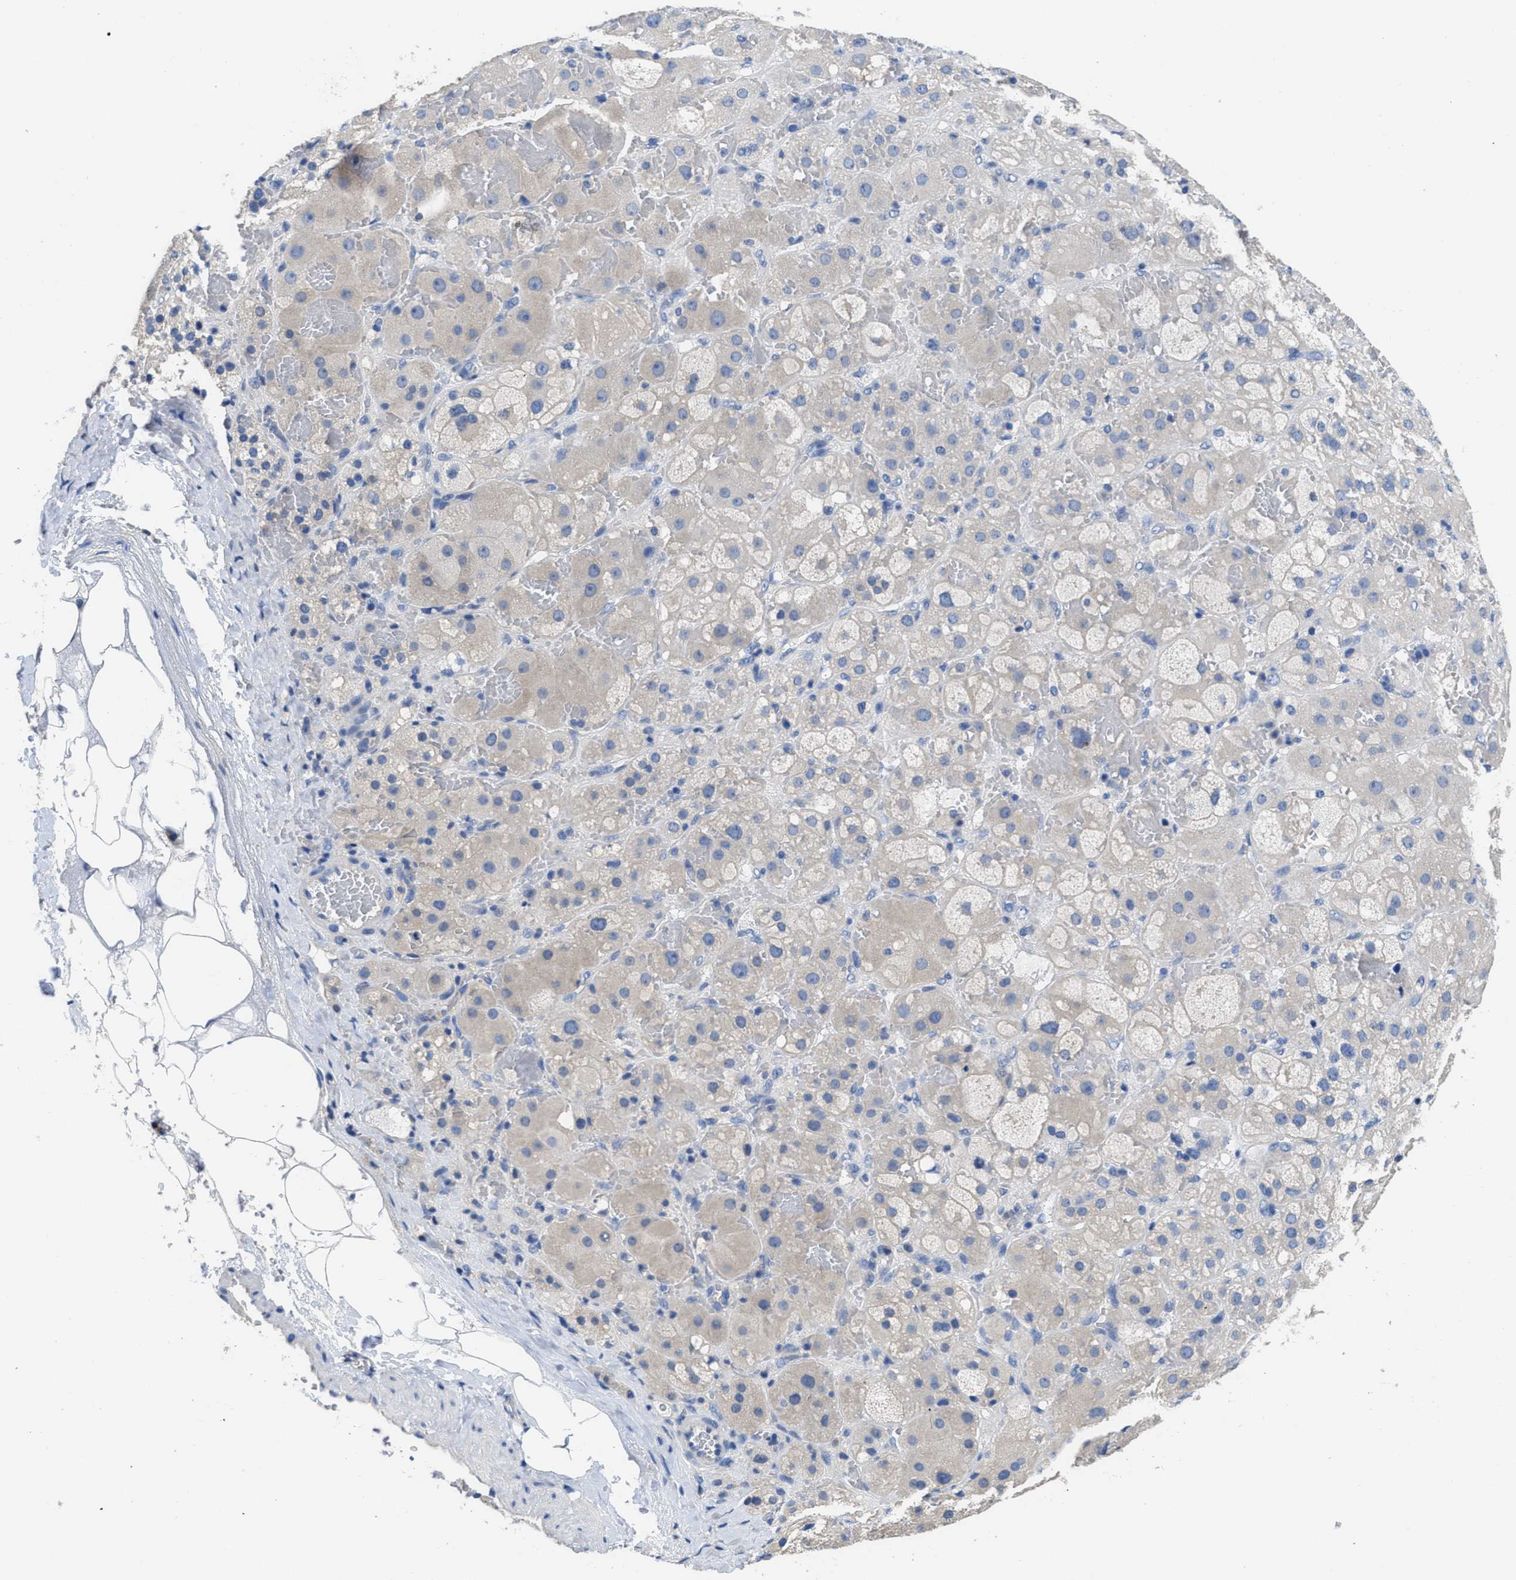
{"staining": {"intensity": "weak", "quantity": "25%-75%", "location": "cytoplasmic/membranous"}, "tissue": "adrenal gland", "cell_type": "Glandular cells", "image_type": "normal", "snomed": [{"axis": "morphology", "description": "Normal tissue, NOS"}, {"axis": "topography", "description": "Adrenal gland"}], "caption": "The micrograph shows staining of unremarkable adrenal gland, revealing weak cytoplasmic/membranous protein expression (brown color) within glandular cells. (IHC, brightfield microscopy, high magnification).", "gene": "CA9", "patient": {"sex": "female", "age": 47}}